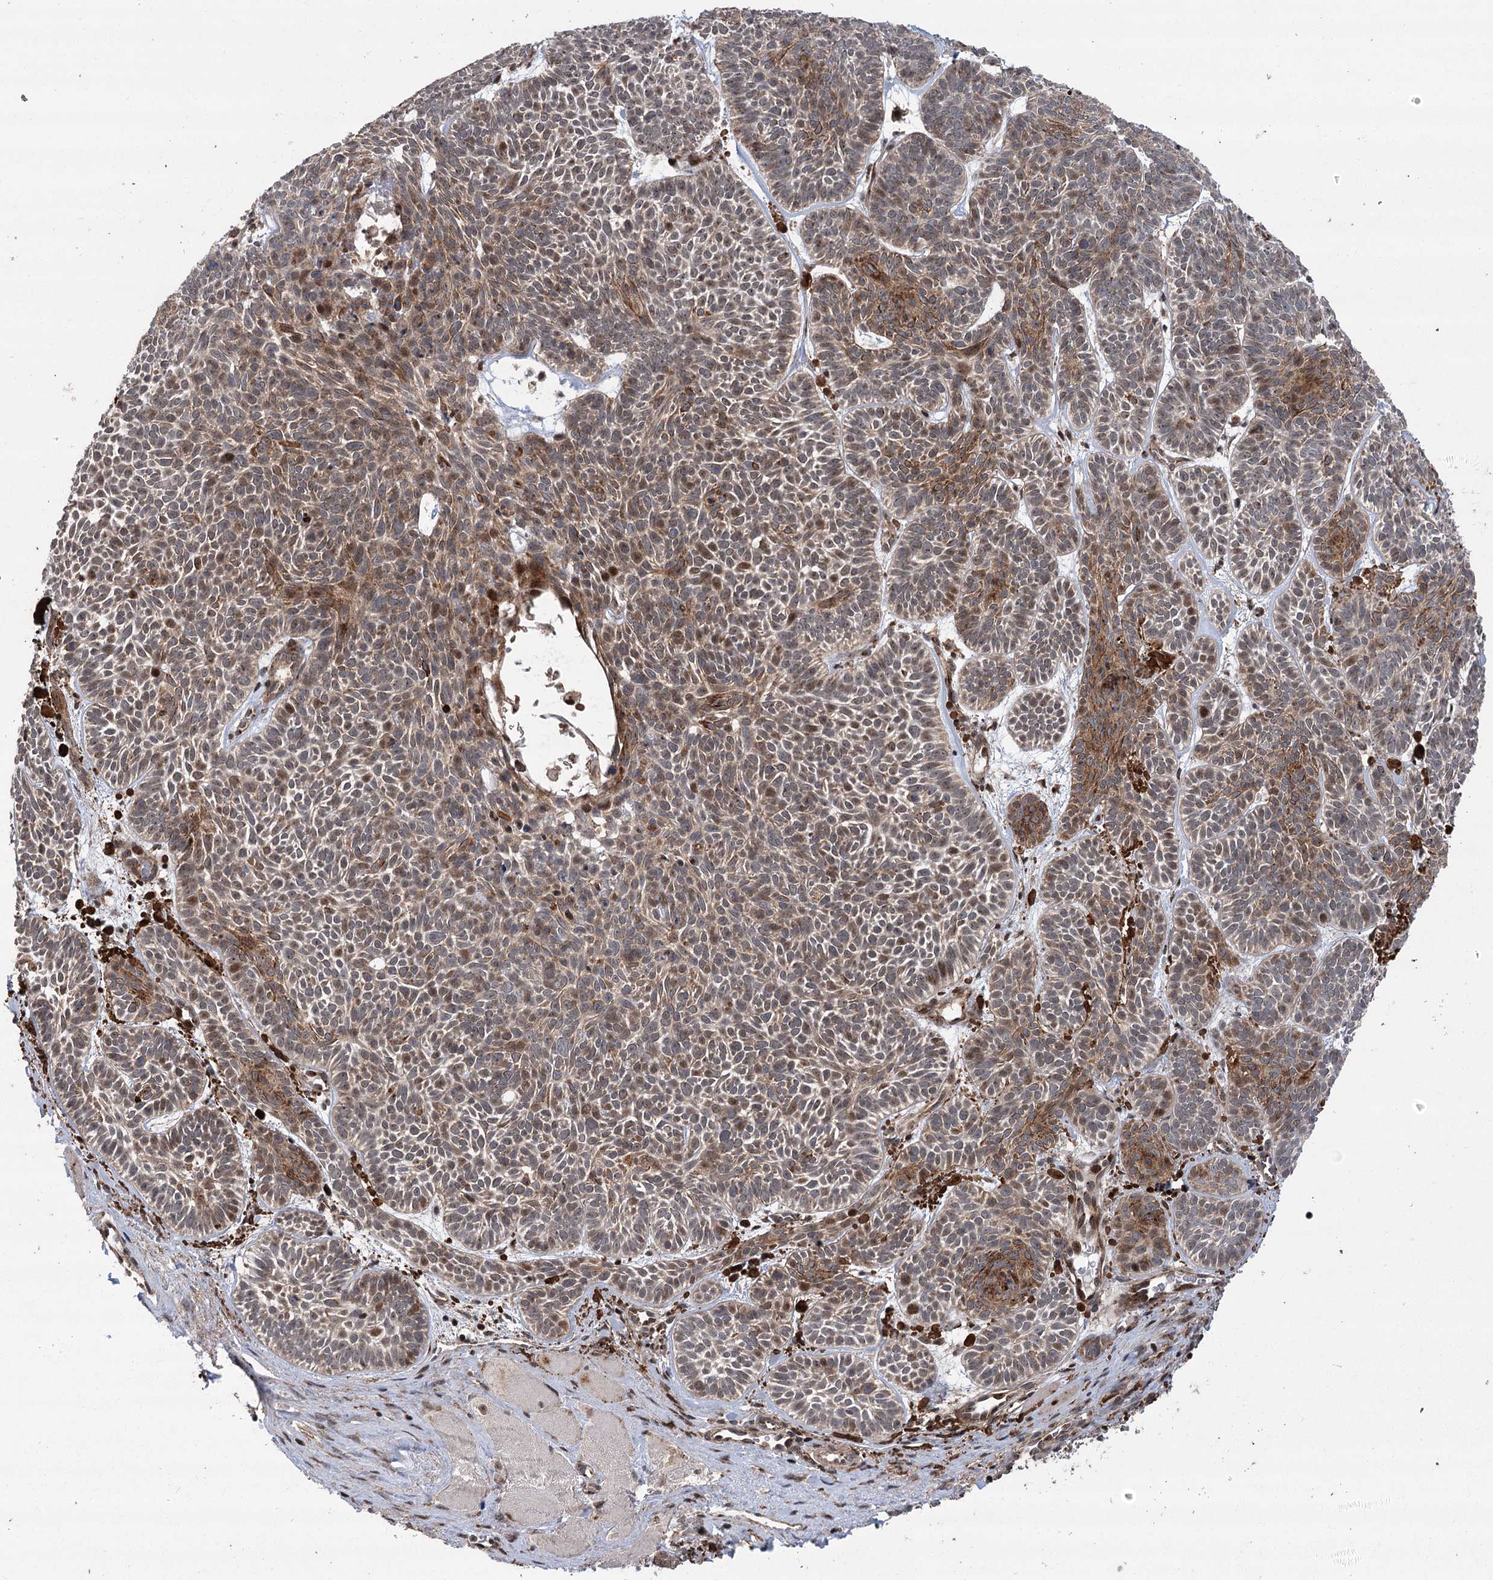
{"staining": {"intensity": "moderate", "quantity": ">75%", "location": "cytoplasmic/membranous,nuclear"}, "tissue": "skin cancer", "cell_type": "Tumor cells", "image_type": "cancer", "snomed": [{"axis": "morphology", "description": "Basal cell carcinoma"}, {"axis": "topography", "description": "Skin"}], "caption": "Protein analysis of skin cancer (basal cell carcinoma) tissue displays moderate cytoplasmic/membranous and nuclear positivity in about >75% of tumor cells.", "gene": "PARM1", "patient": {"sex": "male", "age": 85}}